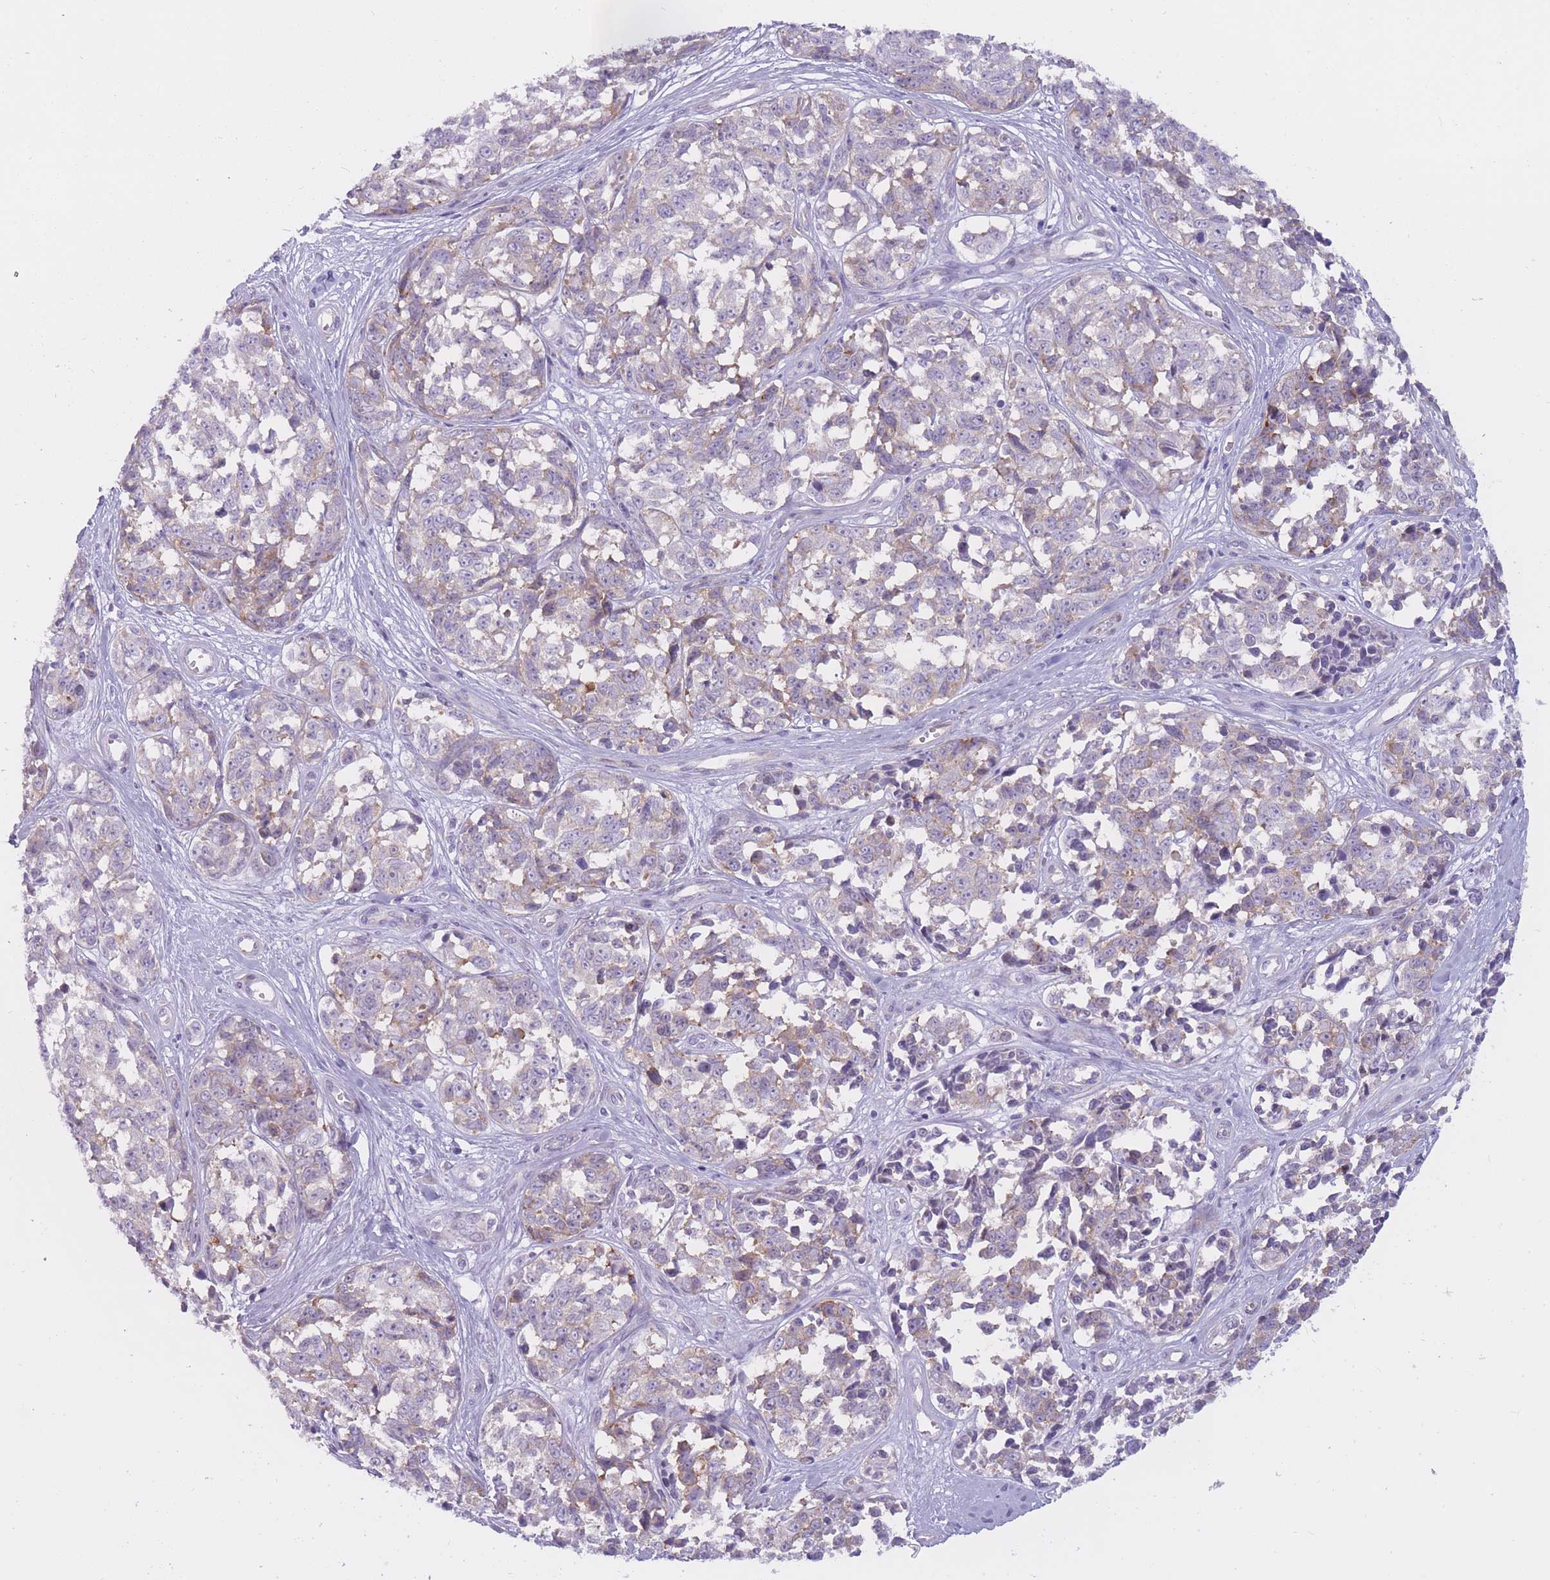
{"staining": {"intensity": "weak", "quantity": "<25%", "location": "cytoplasmic/membranous"}, "tissue": "melanoma", "cell_type": "Tumor cells", "image_type": "cancer", "snomed": [{"axis": "morphology", "description": "Normal tissue, NOS"}, {"axis": "morphology", "description": "Malignant melanoma, NOS"}, {"axis": "topography", "description": "Skin"}], "caption": "IHC photomicrograph of neoplastic tissue: human malignant melanoma stained with DAB (3,3'-diaminobenzidine) demonstrates no significant protein staining in tumor cells.", "gene": "RPL18", "patient": {"sex": "female", "age": 64}}